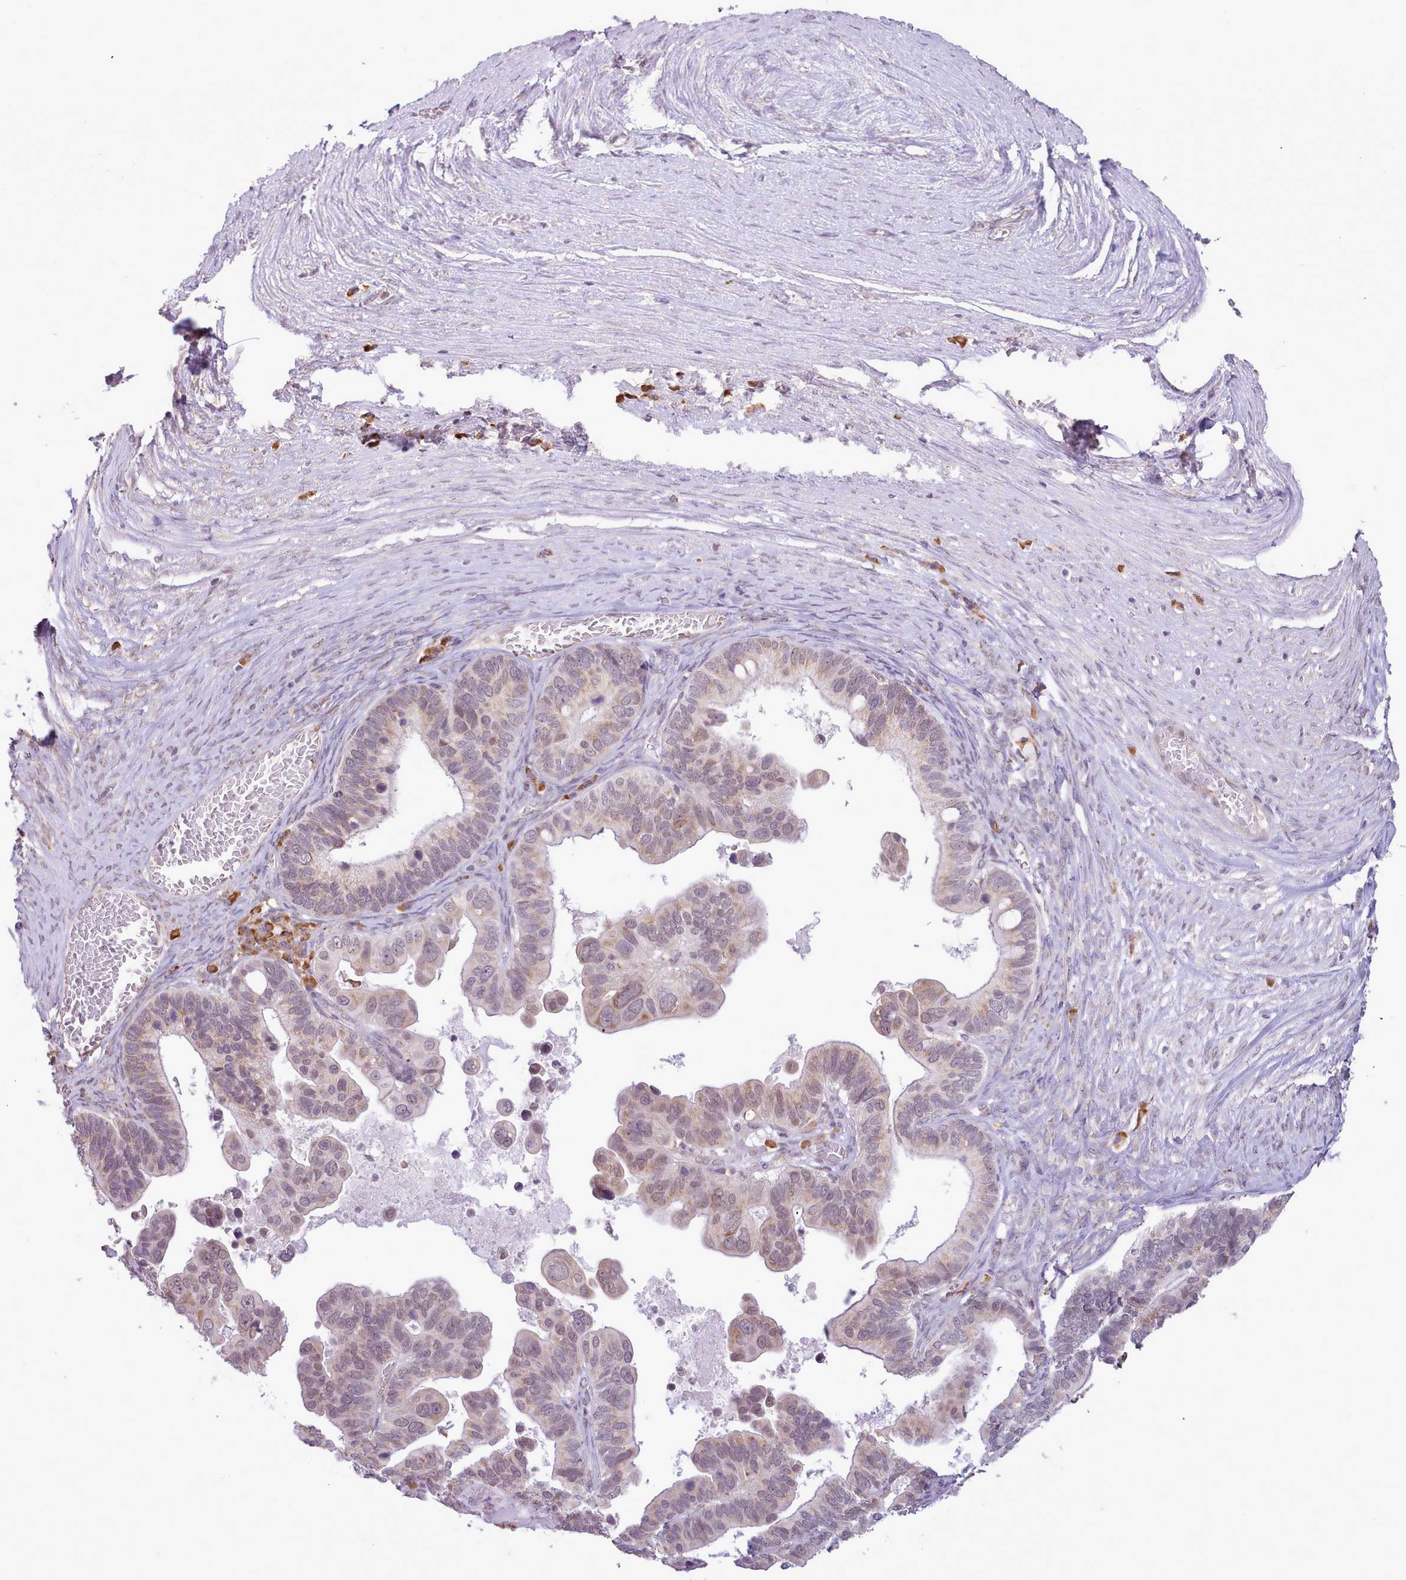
{"staining": {"intensity": "weak", "quantity": "25%-75%", "location": "cytoplasmic/membranous,nuclear"}, "tissue": "ovarian cancer", "cell_type": "Tumor cells", "image_type": "cancer", "snomed": [{"axis": "morphology", "description": "Cystadenocarcinoma, serous, NOS"}, {"axis": "topography", "description": "Ovary"}], "caption": "Weak cytoplasmic/membranous and nuclear staining for a protein is identified in approximately 25%-75% of tumor cells of ovarian cancer using immunohistochemistry.", "gene": "SEC61B", "patient": {"sex": "female", "age": 56}}